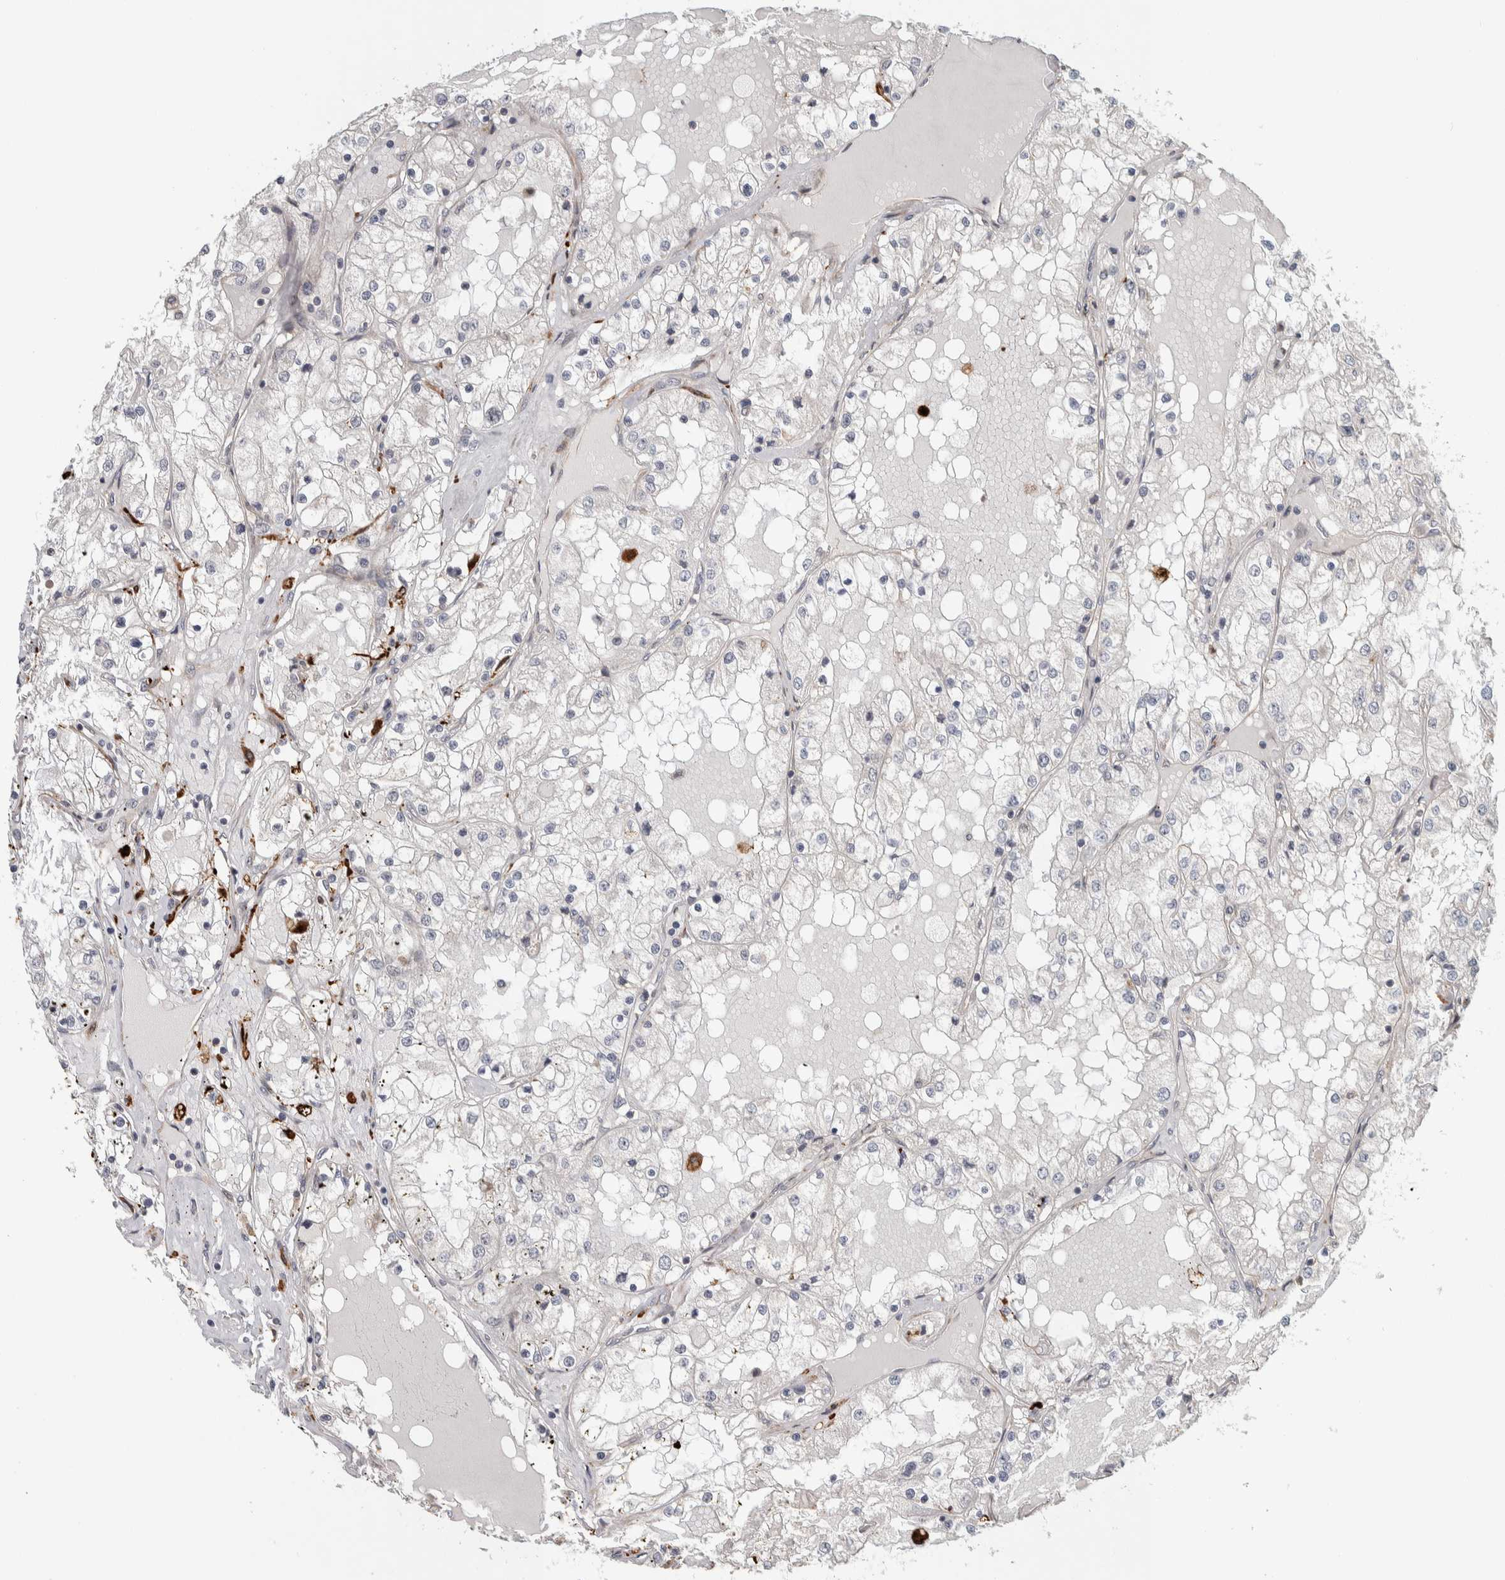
{"staining": {"intensity": "negative", "quantity": "none", "location": "none"}, "tissue": "renal cancer", "cell_type": "Tumor cells", "image_type": "cancer", "snomed": [{"axis": "morphology", "description": "Adenocarcinoma, NOS"}, {"axis": "topography", "description": "Kidney"}], "caption": "This is an immunohistochemistry histopathology image of renal adenocarcinoma. There is no positivity in tumor cells.", "gene": "TBC1D31", "patient": {"sex": "male", "age": 68}}